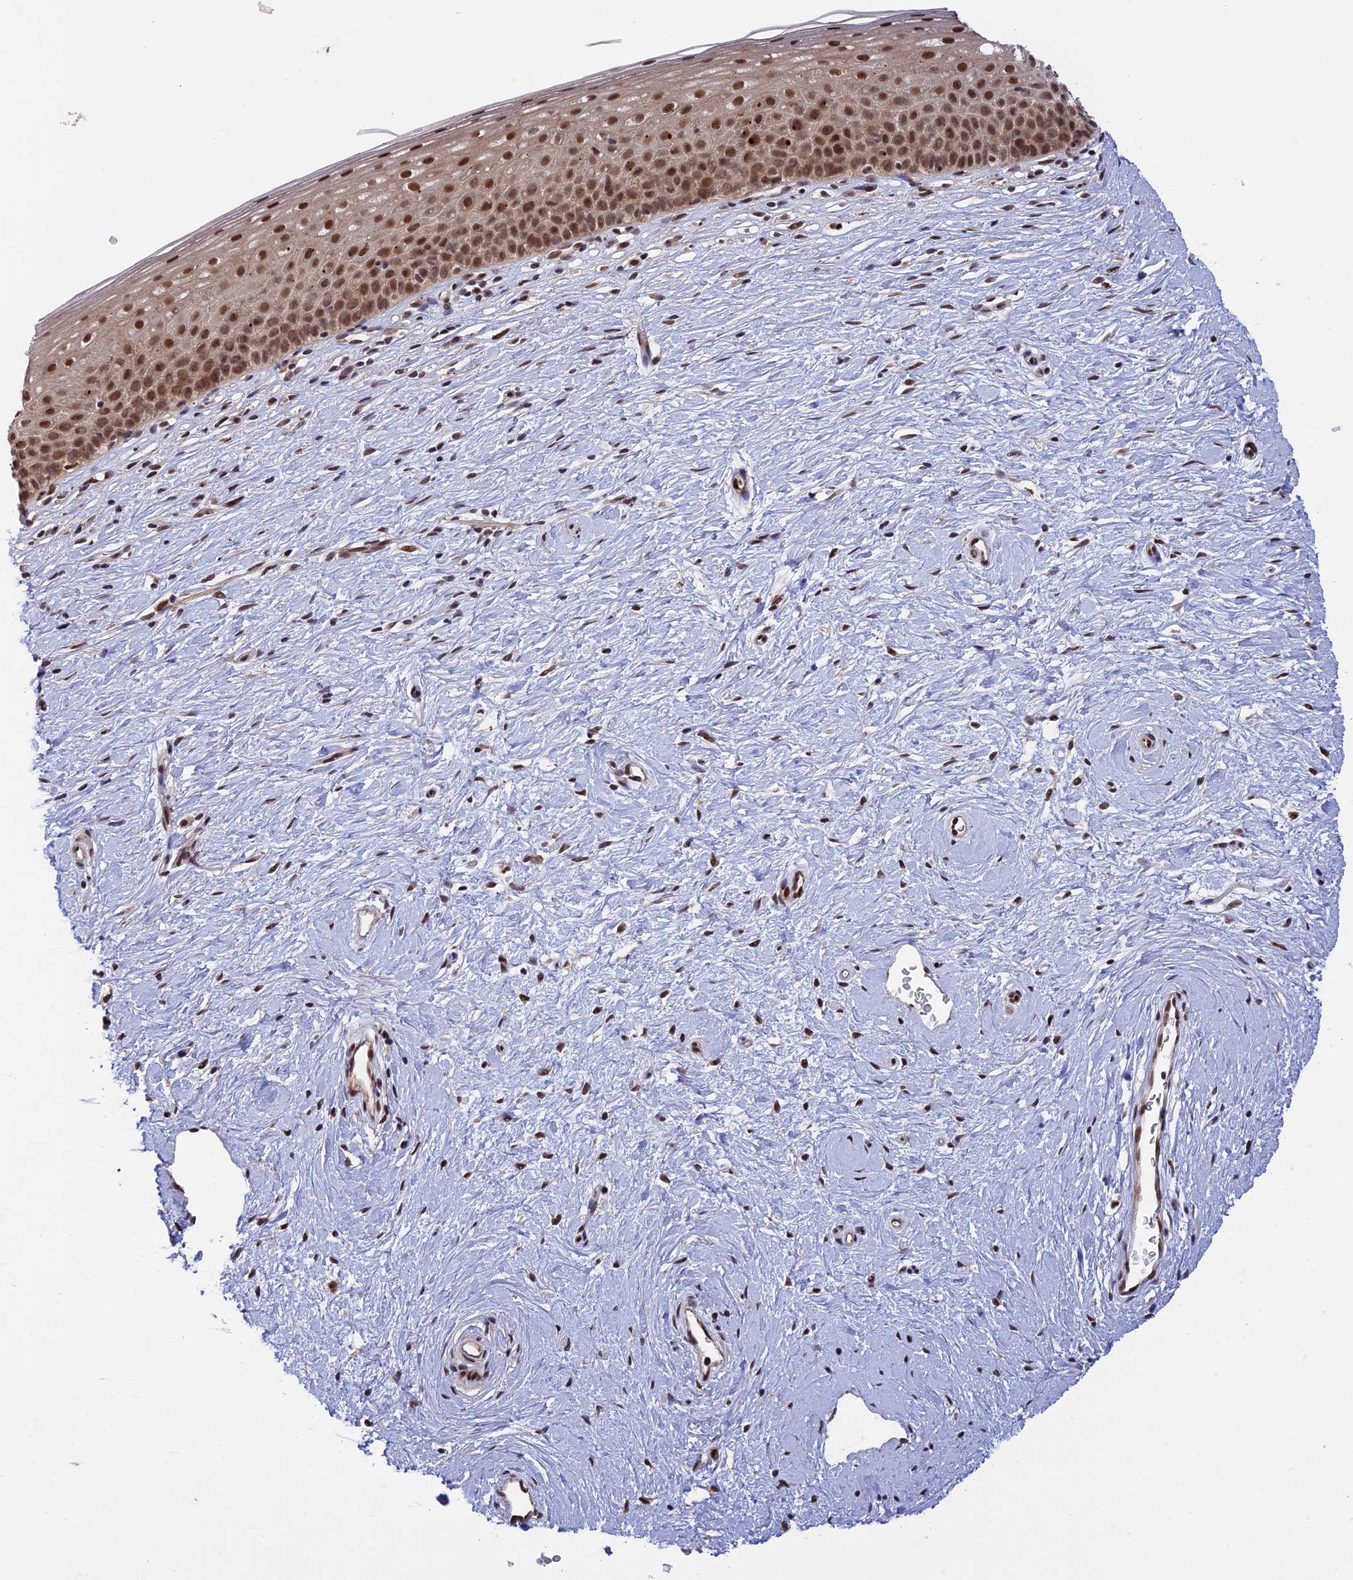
{"staining": {"intensity": "strong", "quantity": "25%-75%", "location": "cytoplasmic/membranous,nuclear"}, "tissue": "cervix", "cell_type": "Glandular cells", "image_type": "normal", "snomed": [{"axis": "morphology", "description": "Normal tissue, NOS"}, {"axis": "topography", "description": "Cervix"}], "caption": "Approximately 25%-75% of glandular cells in benign cervix display strong cytoplasmic/membranous,nuclear protein staining as visualized by brown immunohistochemical staining.", "gene": "POLR2C", "patient": {"sex": "female", "age": 57}}